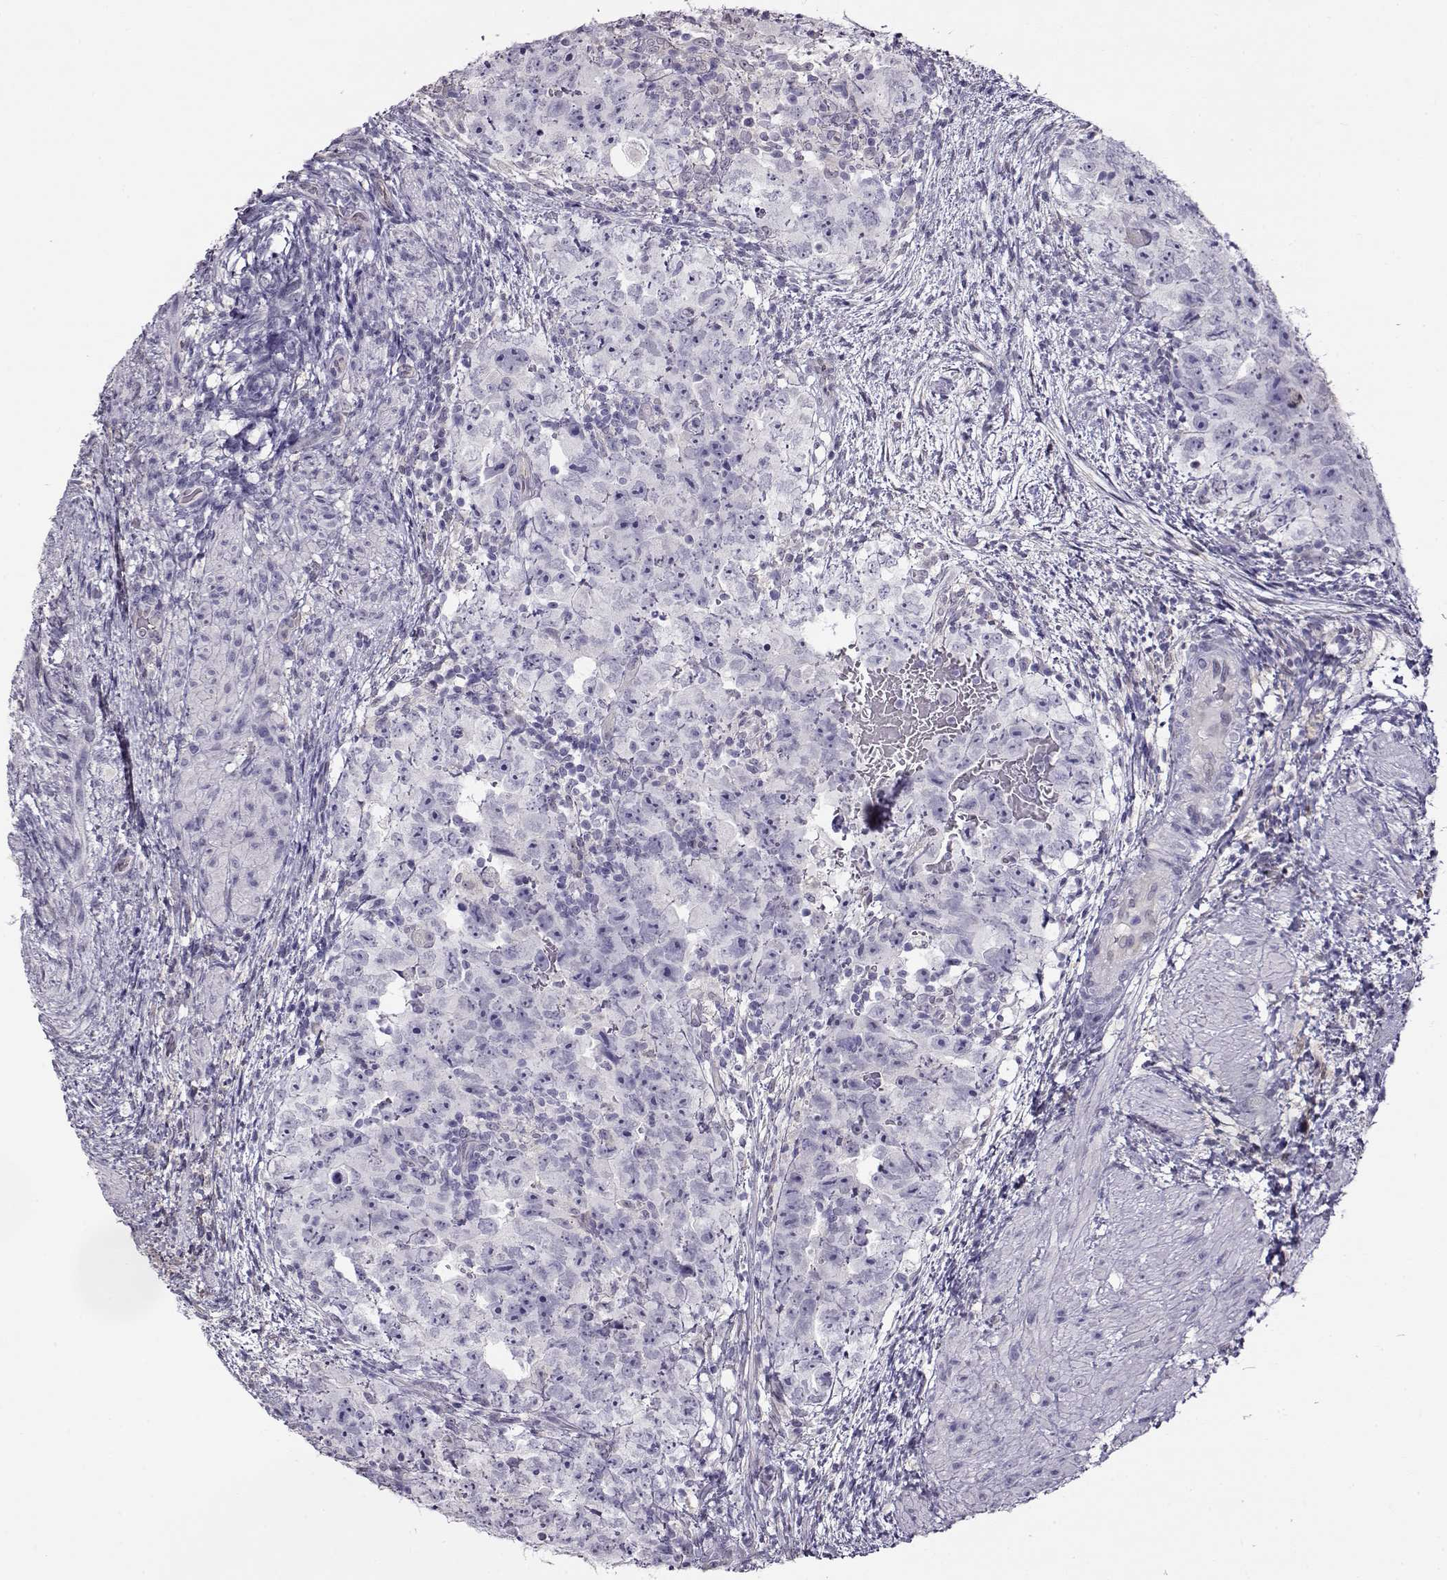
{"staining": {"intensity": "negative", "quantity": "none", "location": "none"}, "tissue": "testis cancer", "cell_type": "Tumor cells", "image_type": "cancer", "snomed": [{"axis": "morphology", "description": "Normal tissue, NOS"}, {"axis": "morphology", "description": "Carcinoma, Embryonal, NOS"}, {"axis": "topography", "description": "Testis"}, {"axis": "topography", "description": "Epididymis"}], "caption": "Human embryonal carcinoma (testis) stained for a protein using immunohistochemistry reveals no positivity in tumor cells.", "gene": "CCR8", "patient": {"sex": "male", "age": 24}}